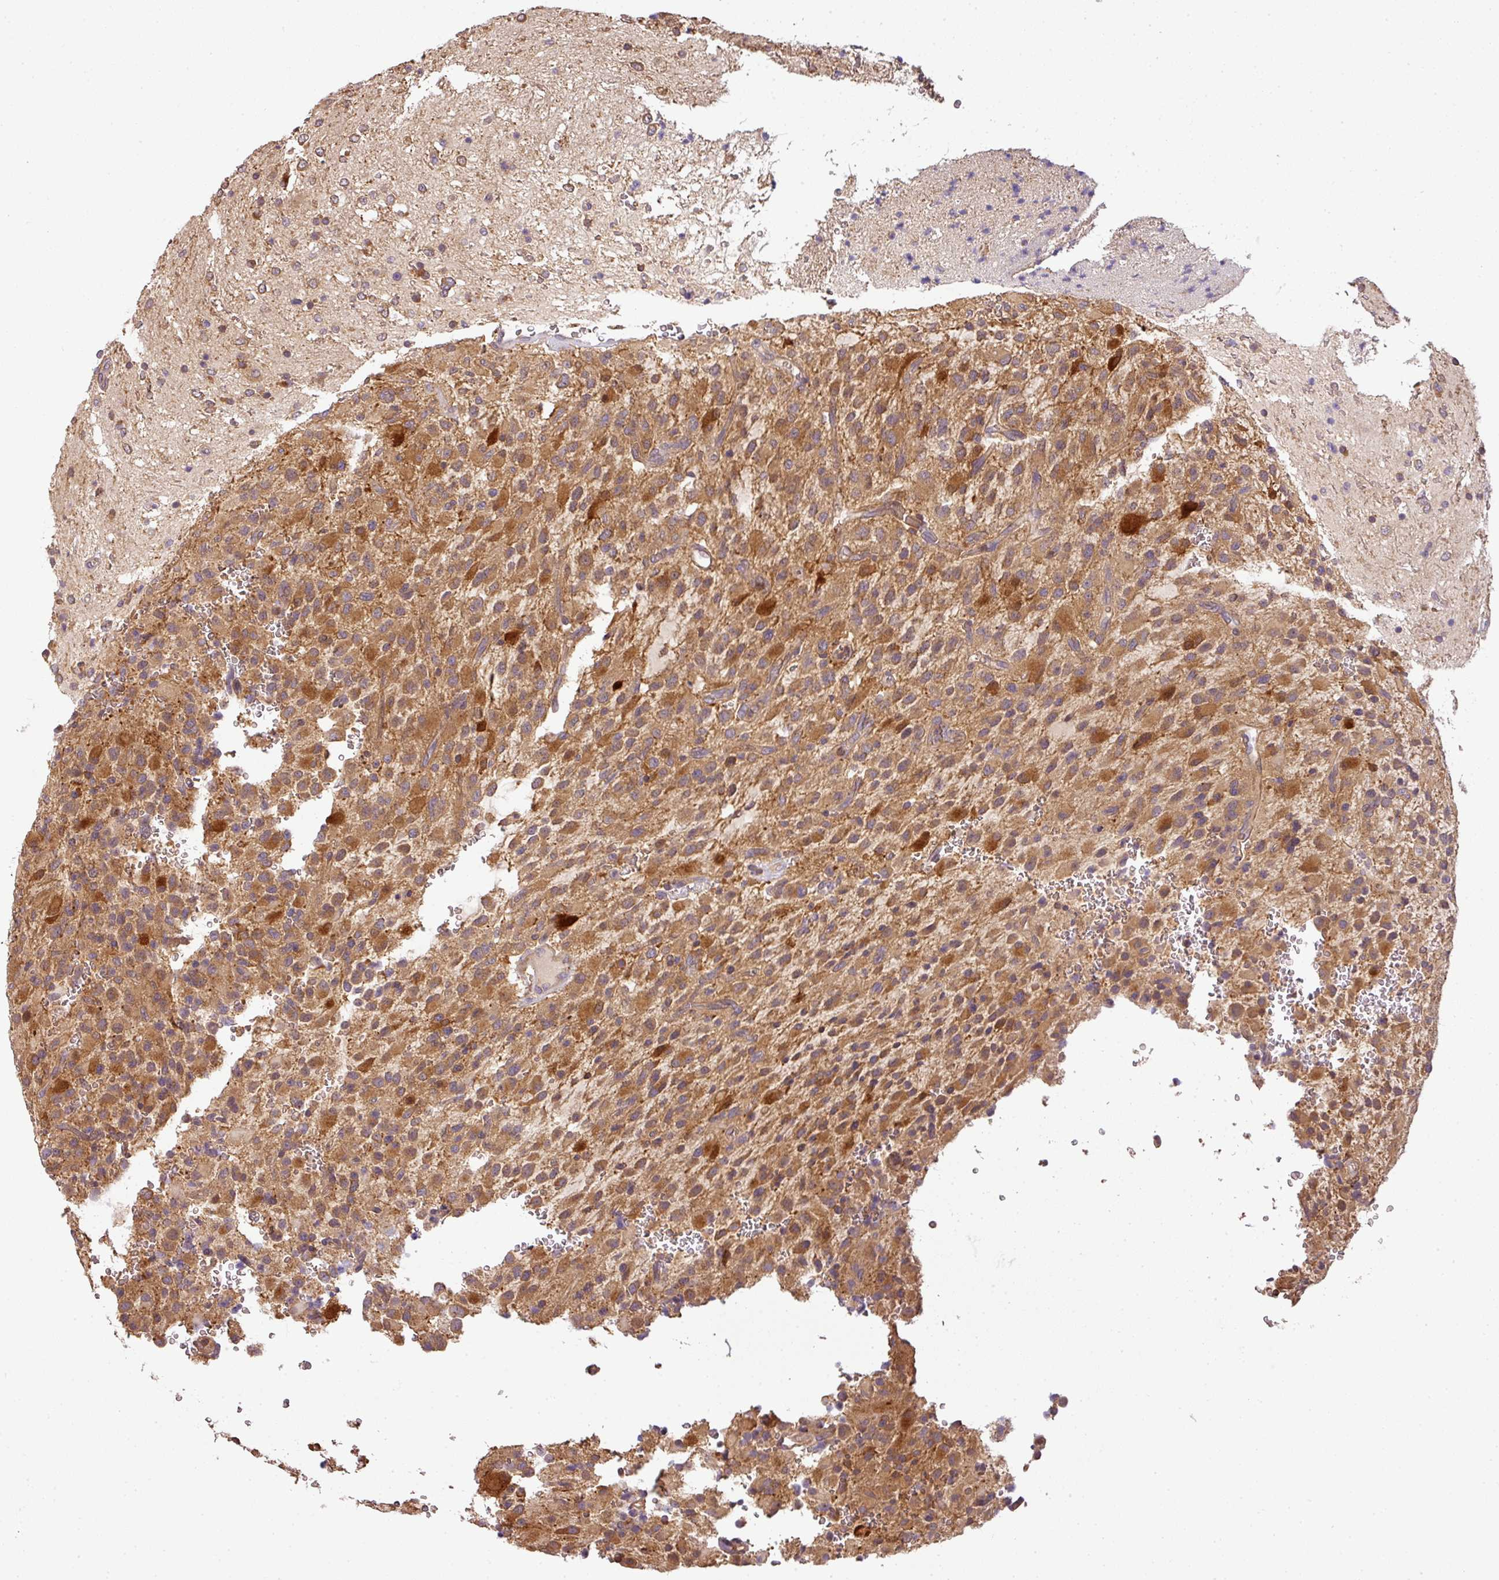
{"staining": {"intensity": "moderate", "quantity": ">75%", "location": "cytoplasmic/membranous"}, "tissue": "glioma", "cell_type": "Tumor cells", "image_type": "cancer", "snomed": [{"axis": "morphology", "description": "Glioma, malignant, High grade"}, {"axis": "topography", "description": "Brain"}], "caption": "This micrograph shows IHC staining of glioma, with medium moderate cytoplasmic/membranous positivity in about >75% of tumor cells.", "gene": "TCL1B", "patient": {"sex": "male", "age": 34}}